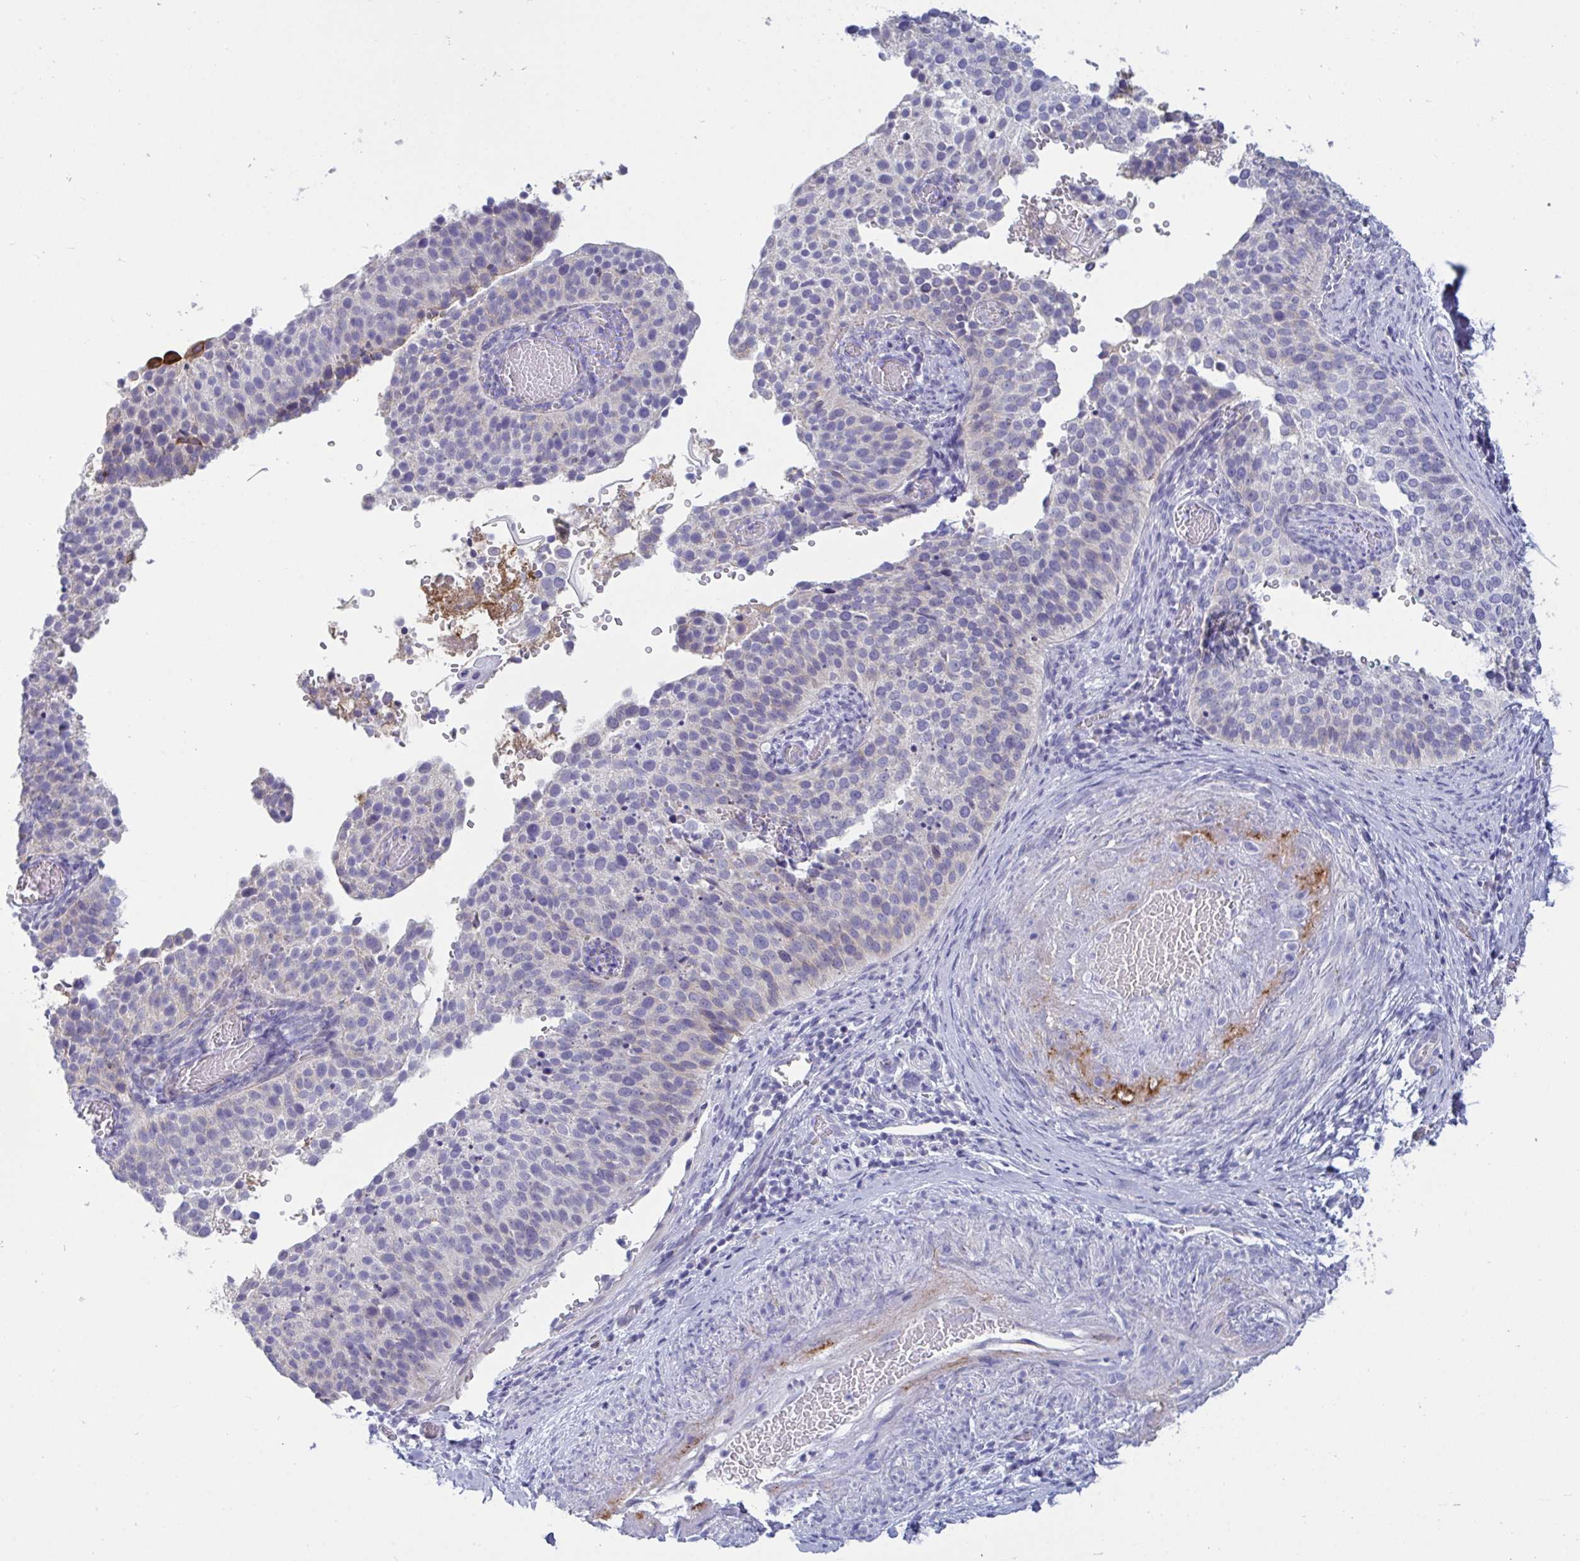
{"staining": {"intensity": "negative", "quantity": "none", "location": "none"}, "tissue": "cervical cancer", "cell_type": "Tumor cells", "image_type": "cancer", "snomed": [{"axis": "morphology", "description": "Squamous cell carcinoma, NOS"}, {"axis": "topography", "description": "Cervix"}], "caption": "The IHC photomicrograph has no significant expression in tumor cells of cervical cancer (squamous cell carcinoma) tissue.", "gene": "TAS2R38", "patient": {"sex": "female", "age": 44}}